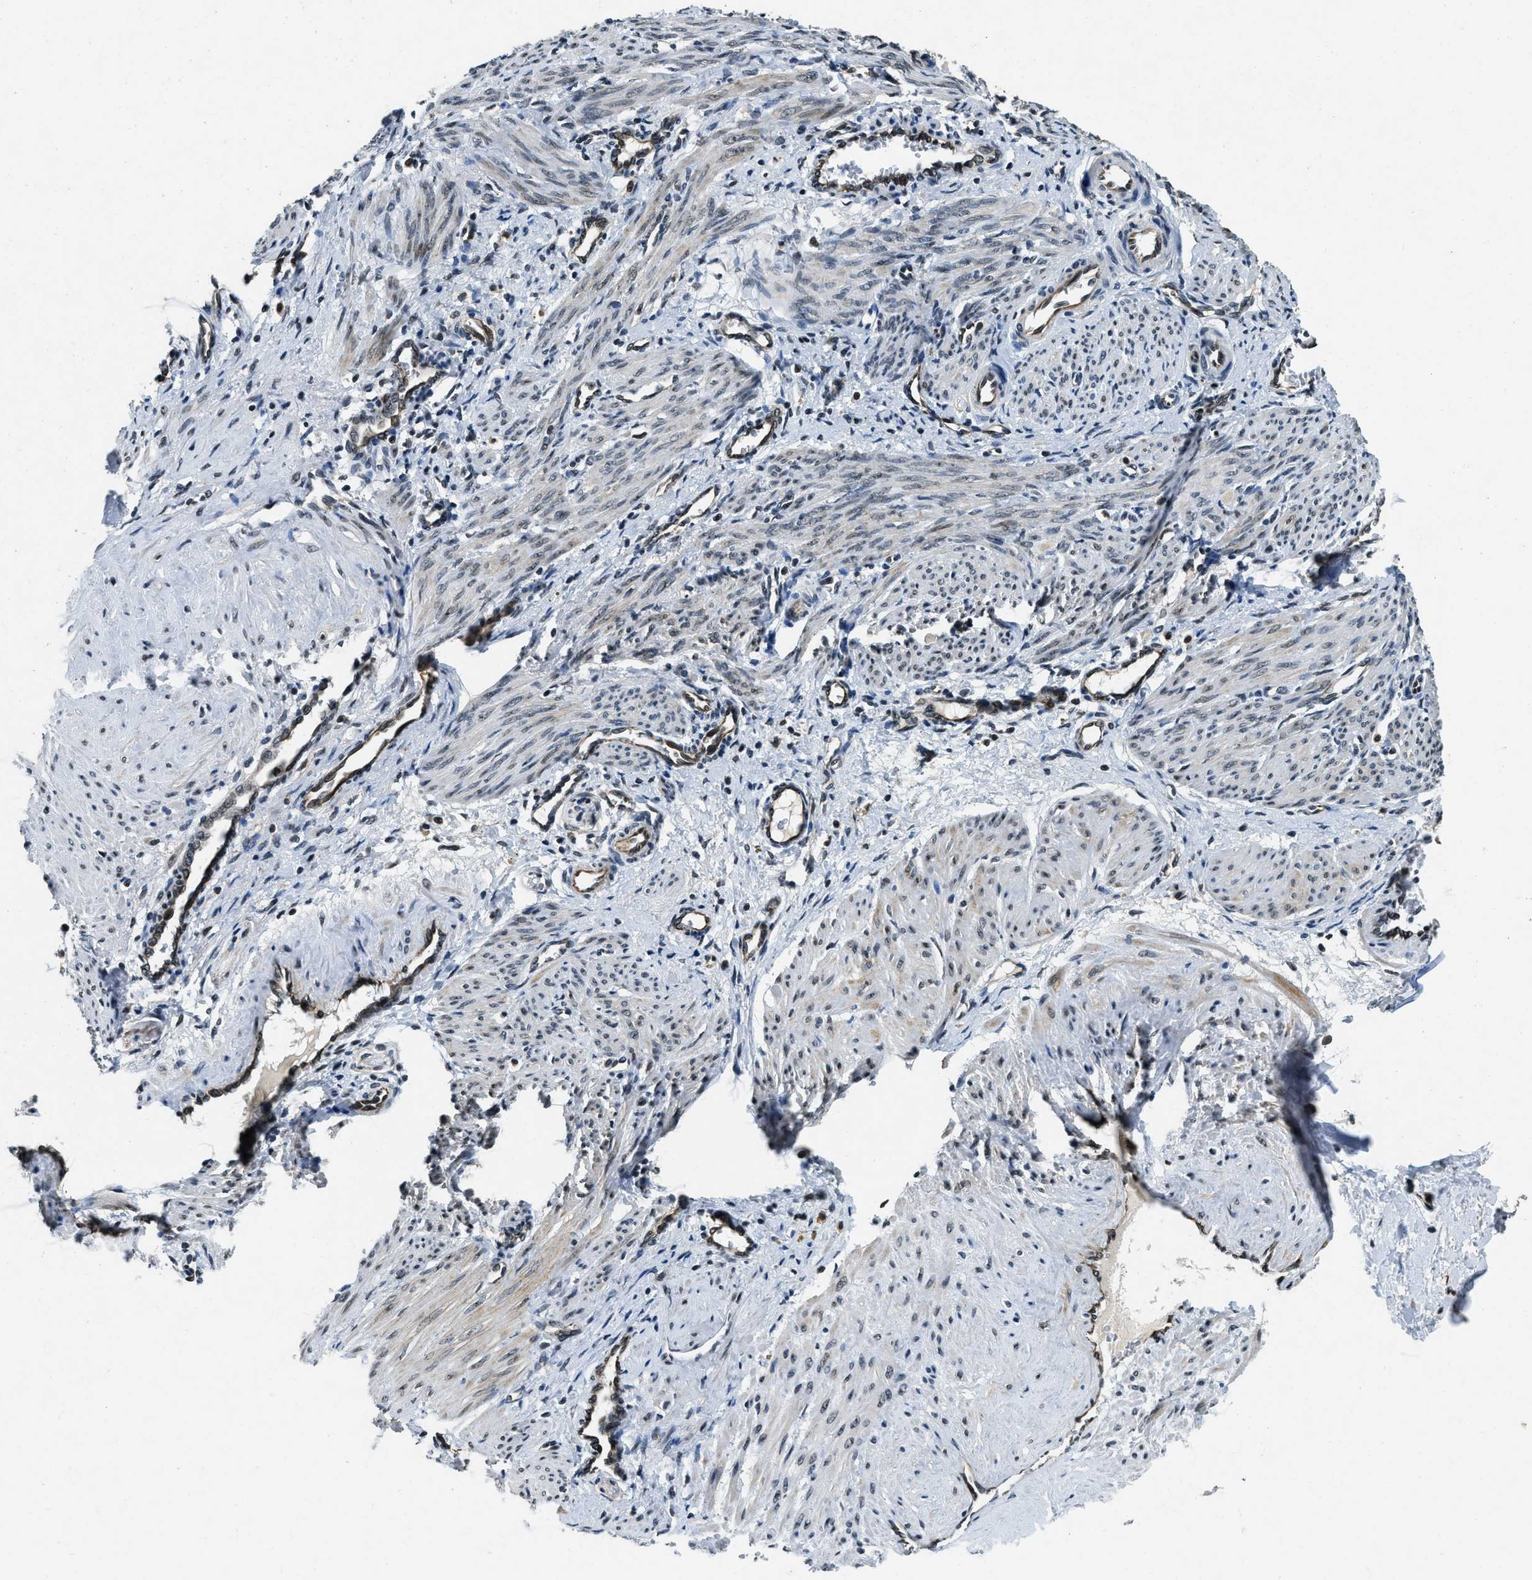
{"staining": {"intensity": "moderate", "quantity": "25%-75%", "location": "nuclear"}, "tissue": "smooth muscle", "cell_type": "Smooth muscle cells", "image_type": "normal", "snomed": [{"axis": "morphology", "description": "Normal tissue, NOS"}, {"axis": "topography", "description": "Endometrium"}], "caption": "Immunohistochemistry (IHC) of normal human smooth muscle exhibits medium levels of moderate nuclear expression in about 25%-75% of smooth muscle cells. (brown staining indicates protein expression, while blue staining denotes nuclei).", "gene": "ZC3HC1", "patient": {"sex": "female", "age": 33}}